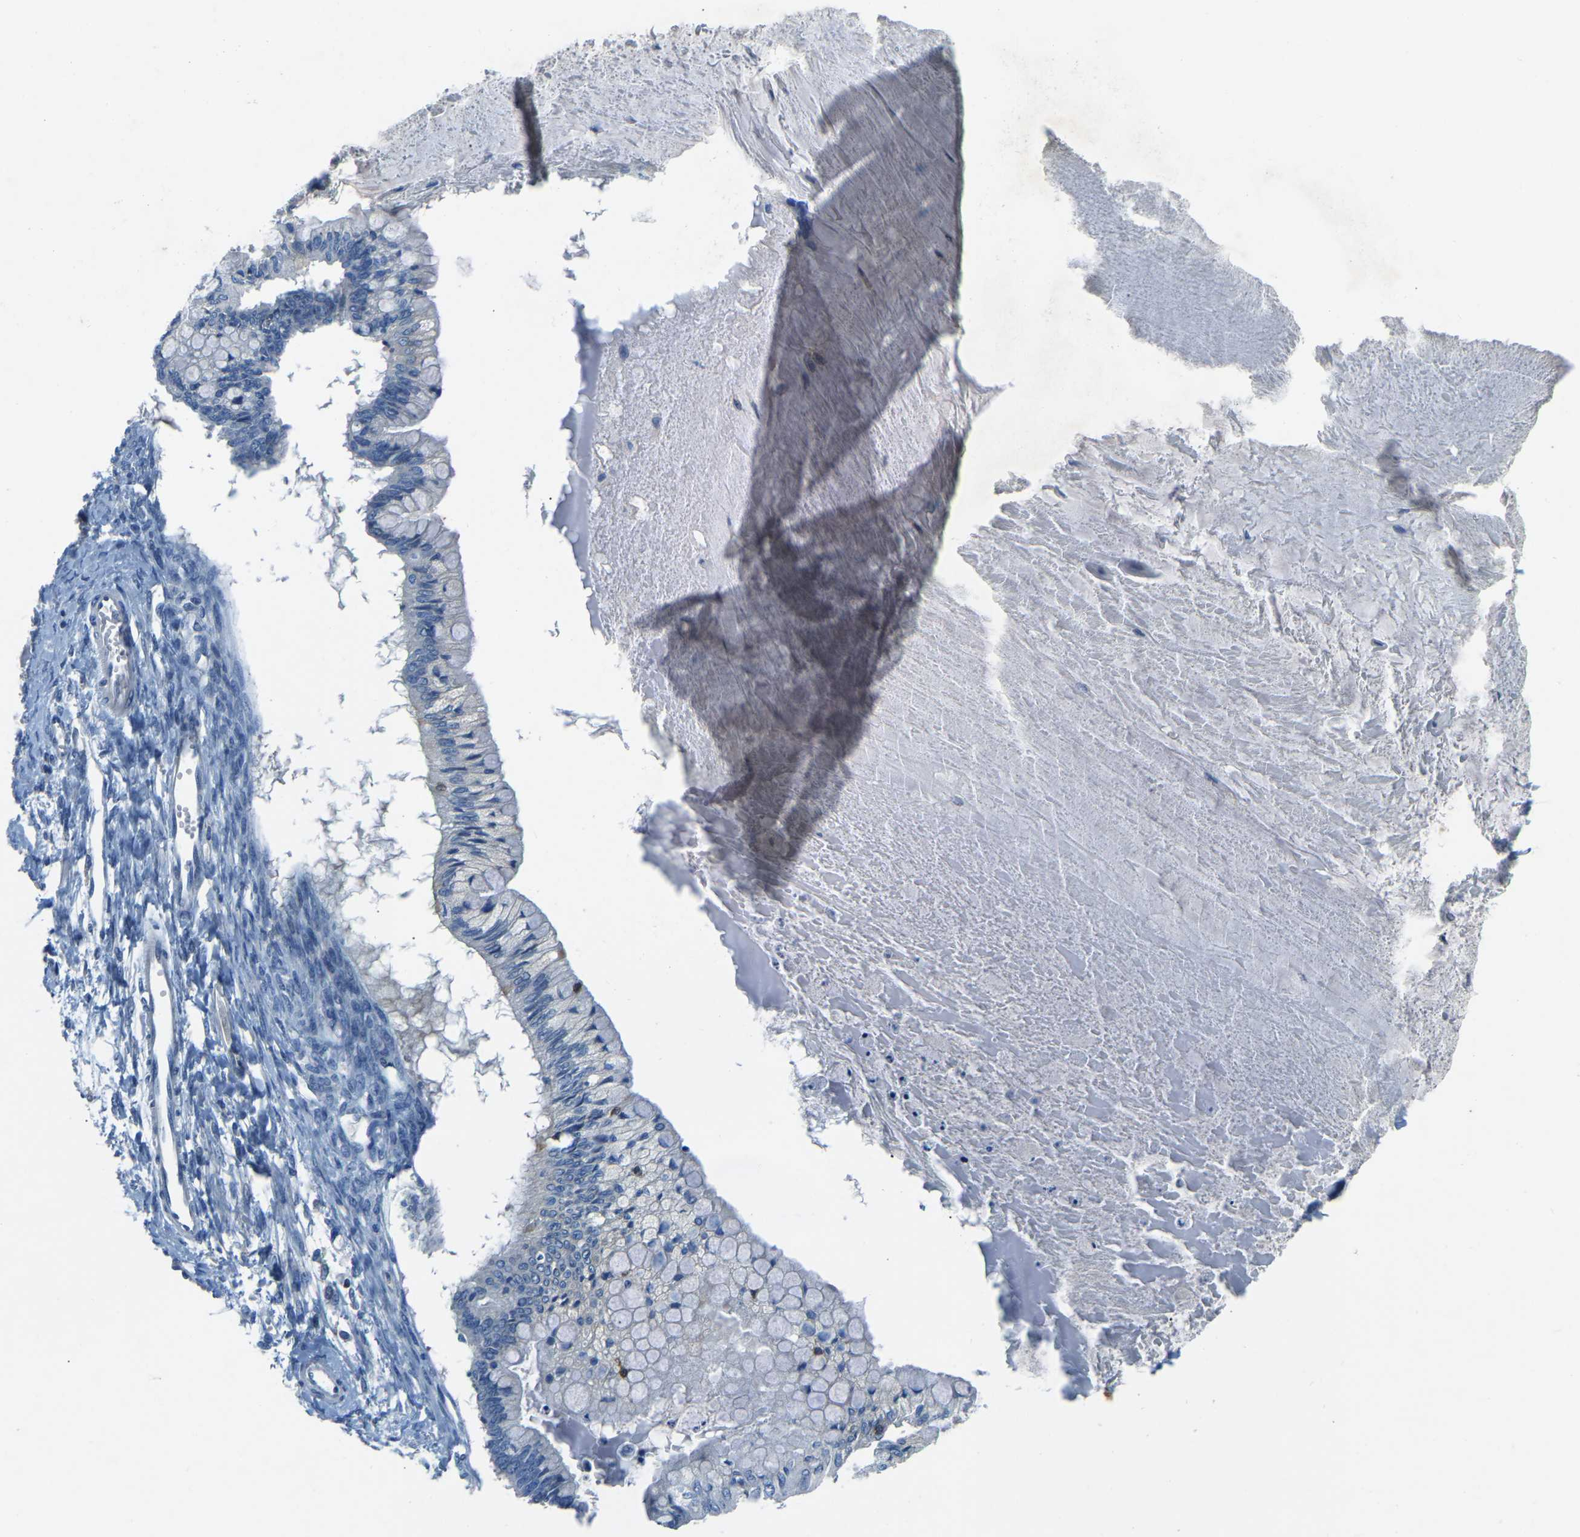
{"staining": {"intensity": "negative", "quantity": "none", "location": "none"}, "tissue": "ovarian cancer", "cell_type": "Tumor cells", "image_type": "cancer", "snomed": [{"axis": "morphology", "description": "Cystadenocarcinoma, mucinous, NOS"}, {"axis": "topography", "description": "Ovary"}], "caption": "A histopathology image of ovarian mucinous cystadenocarcinoma stained for a protein demonstrates no brown staining in tumor cells.", "gene": "XIRP1", "patient": {"sex": "female", "age": 57}}